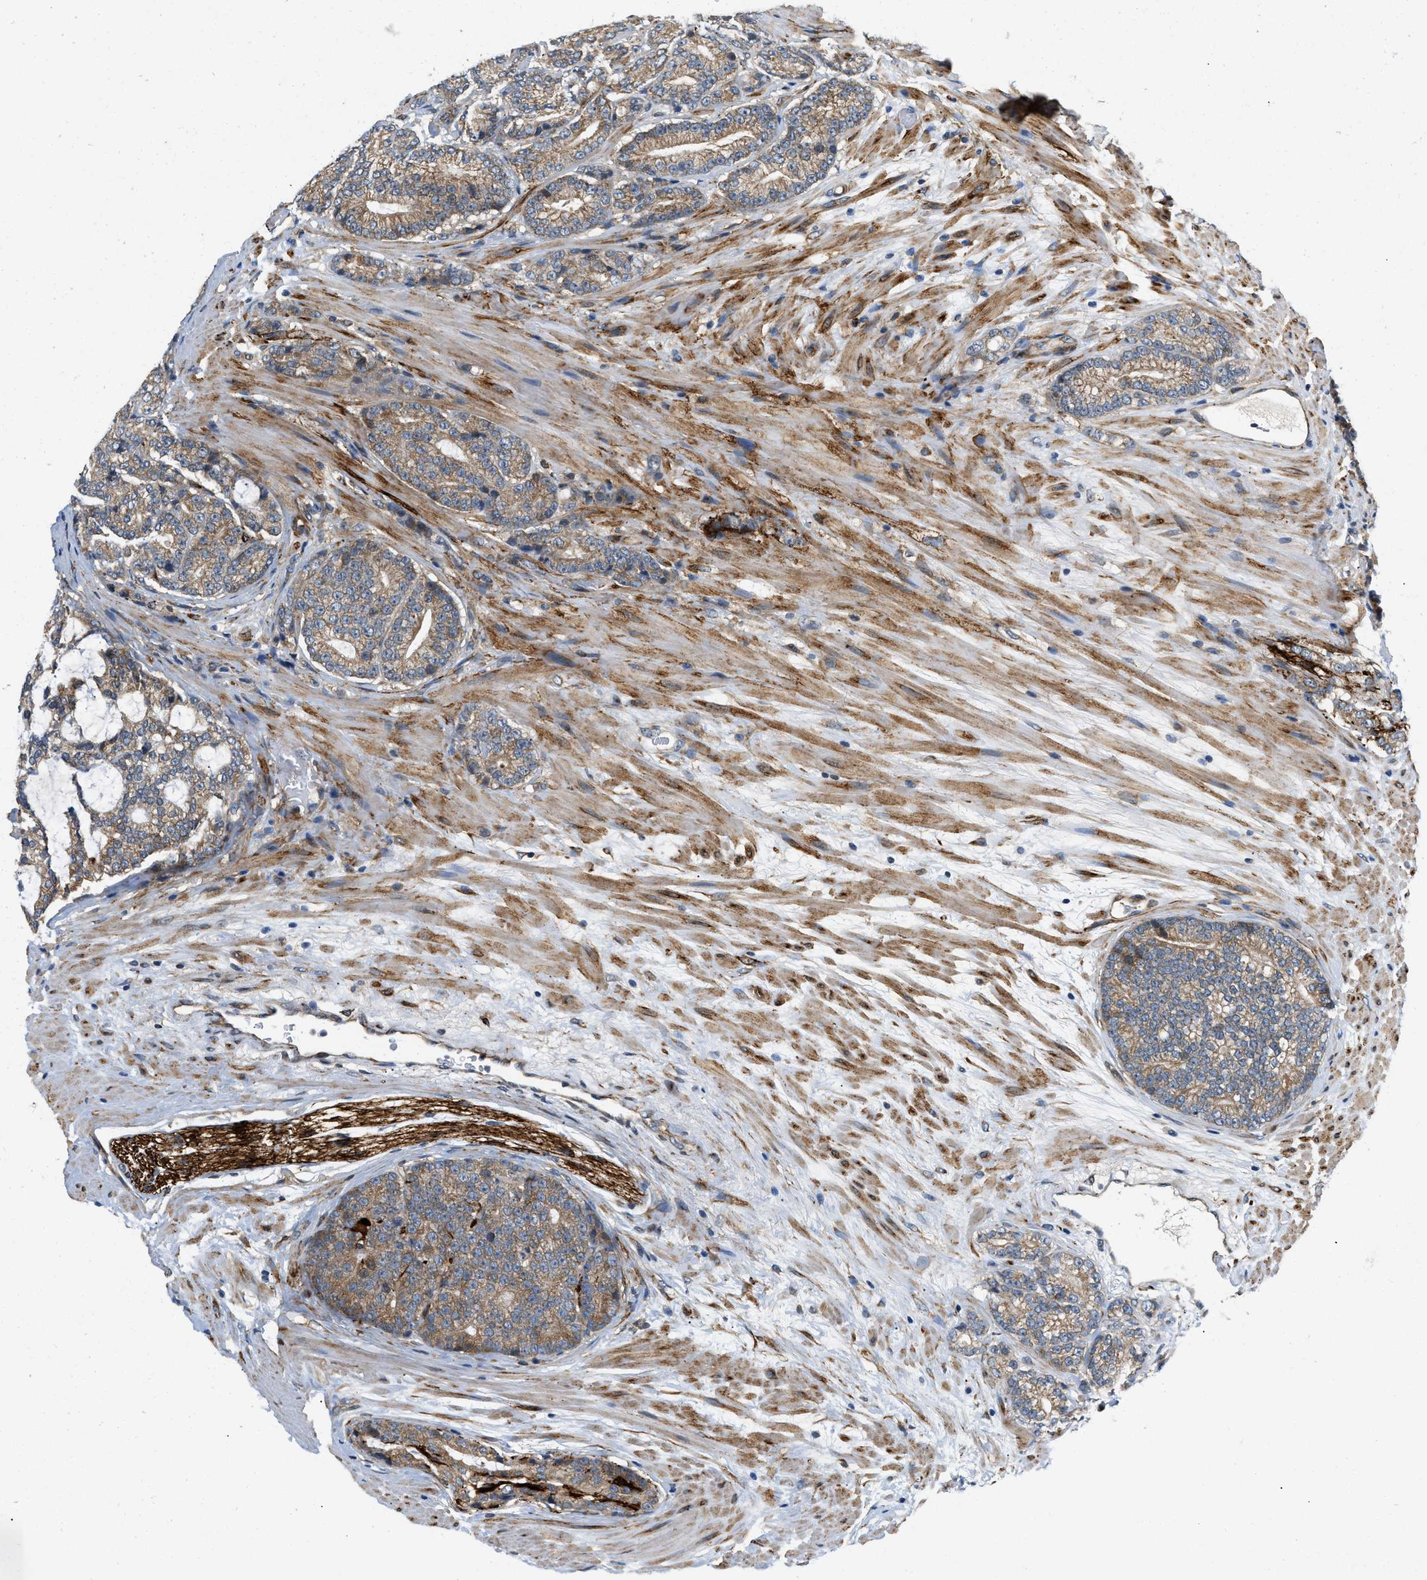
{"staining": {"intensity": "moderate", "quantity": "25%-75%", "location": "cytoplasmic/membranous"}, "tissue": "prostate cancer", "cell_type": "Tumor cells", "image_type": "cancer", "snomed": [{"axis": "morphology", "description": "Adenocarcinoma, High grade"}, {"axis": "topography", "description": "Prostate"}], "caption": "A brown stain labels moderate cytoplasmic/membranous expression of a protein in prostate cancer tumor cells. (brown staining indicates protein expression, while blue staining denotes nuclei).", "gene": "ZNF599", "patient": {"sex": "male", "age": 61}}